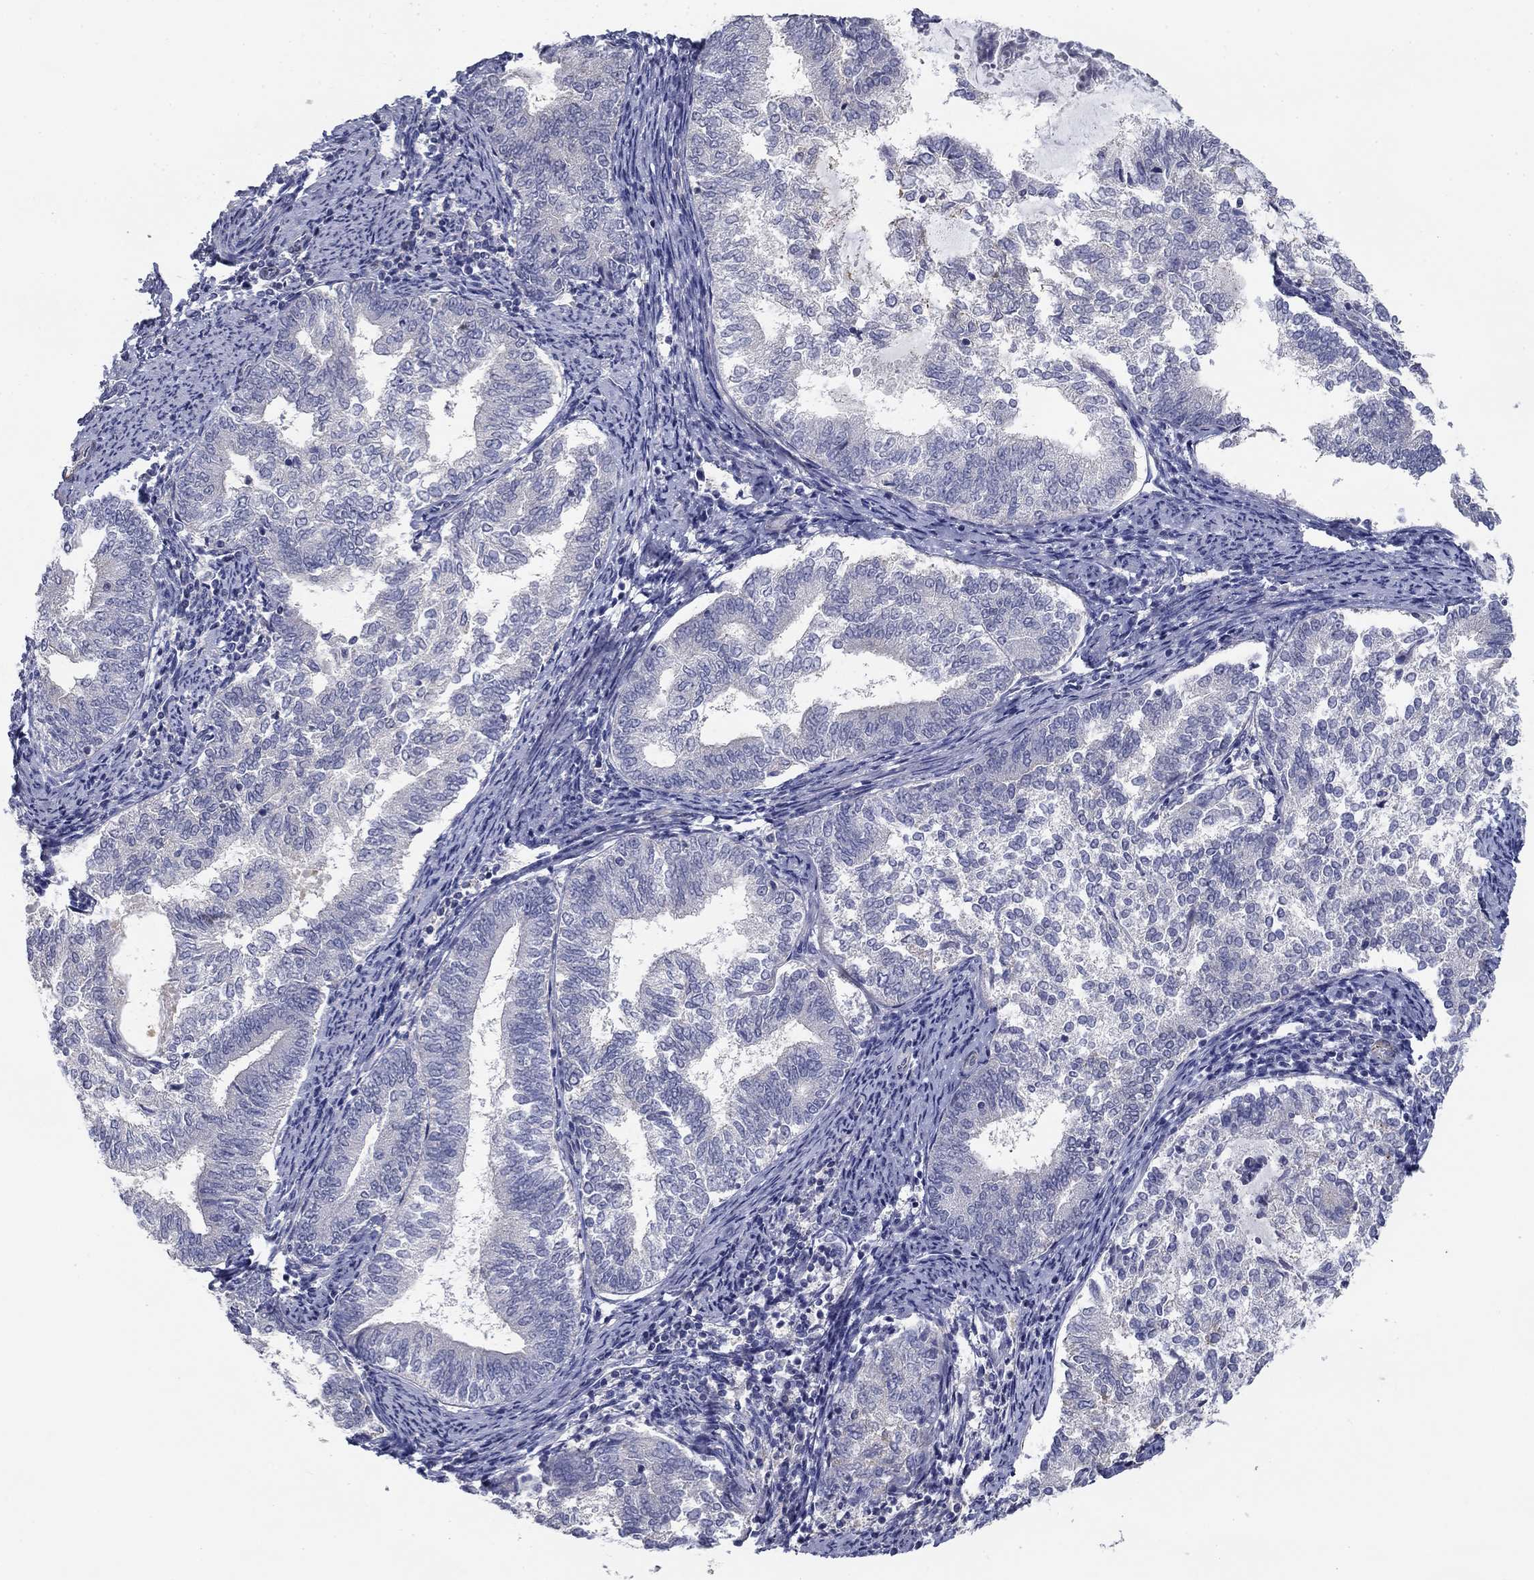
{"staining": {"intensity": "negative", "quantity": "none", "location": "none"}, "tissue": "endometrial cancer", "cell_type": "Tumor cells", "image_type": "cancer", "snomed": [{"axis": "morphology", "description": "Adenocarcinoma, NOS"}, {"axis": "topography", "description": "Endometrium"}], "caption": "Tumor cells show no significant protein expression in endometrial adenocarcinoma.", "gene": "GRK7", "patient": {"sex": "female", "age": 65}}